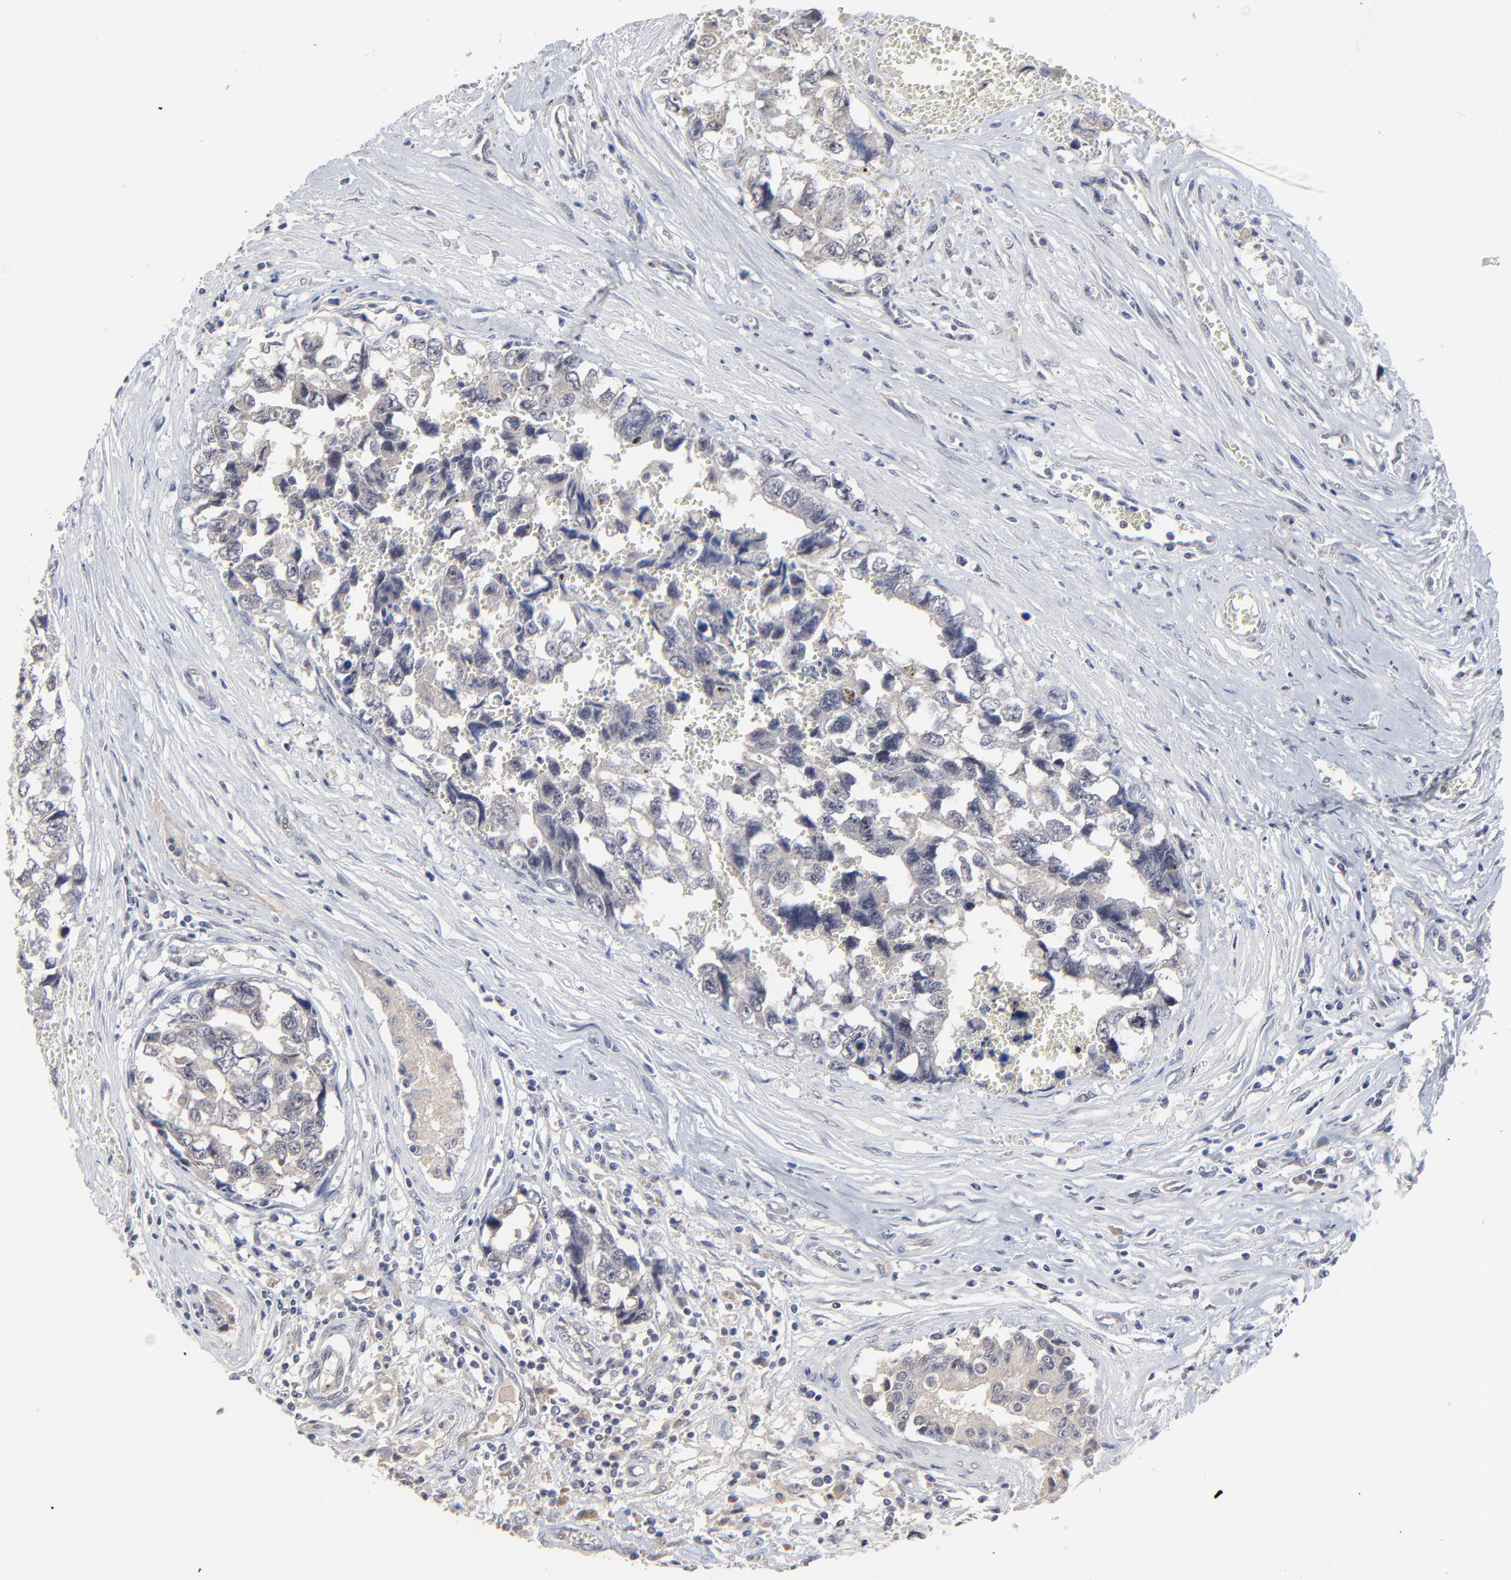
{"staining": {"intensity": "negative", "quantity": "none", "location": "none"}, "tissue": "testis cancer", "cell_type": "Tumor cells", "image_type": "cancer", "snomed": [{"axis": "morphology", "description": "Carcinoma, Embryonal, NOS"}, {"axis": "topography", "description": "Testis"}], "caption": "Tumor cells are negative for protein expression in human embryonal carcinoma (testis).", "gene": "FAM199X", "patient": {"sex": "male", "age": 31}}